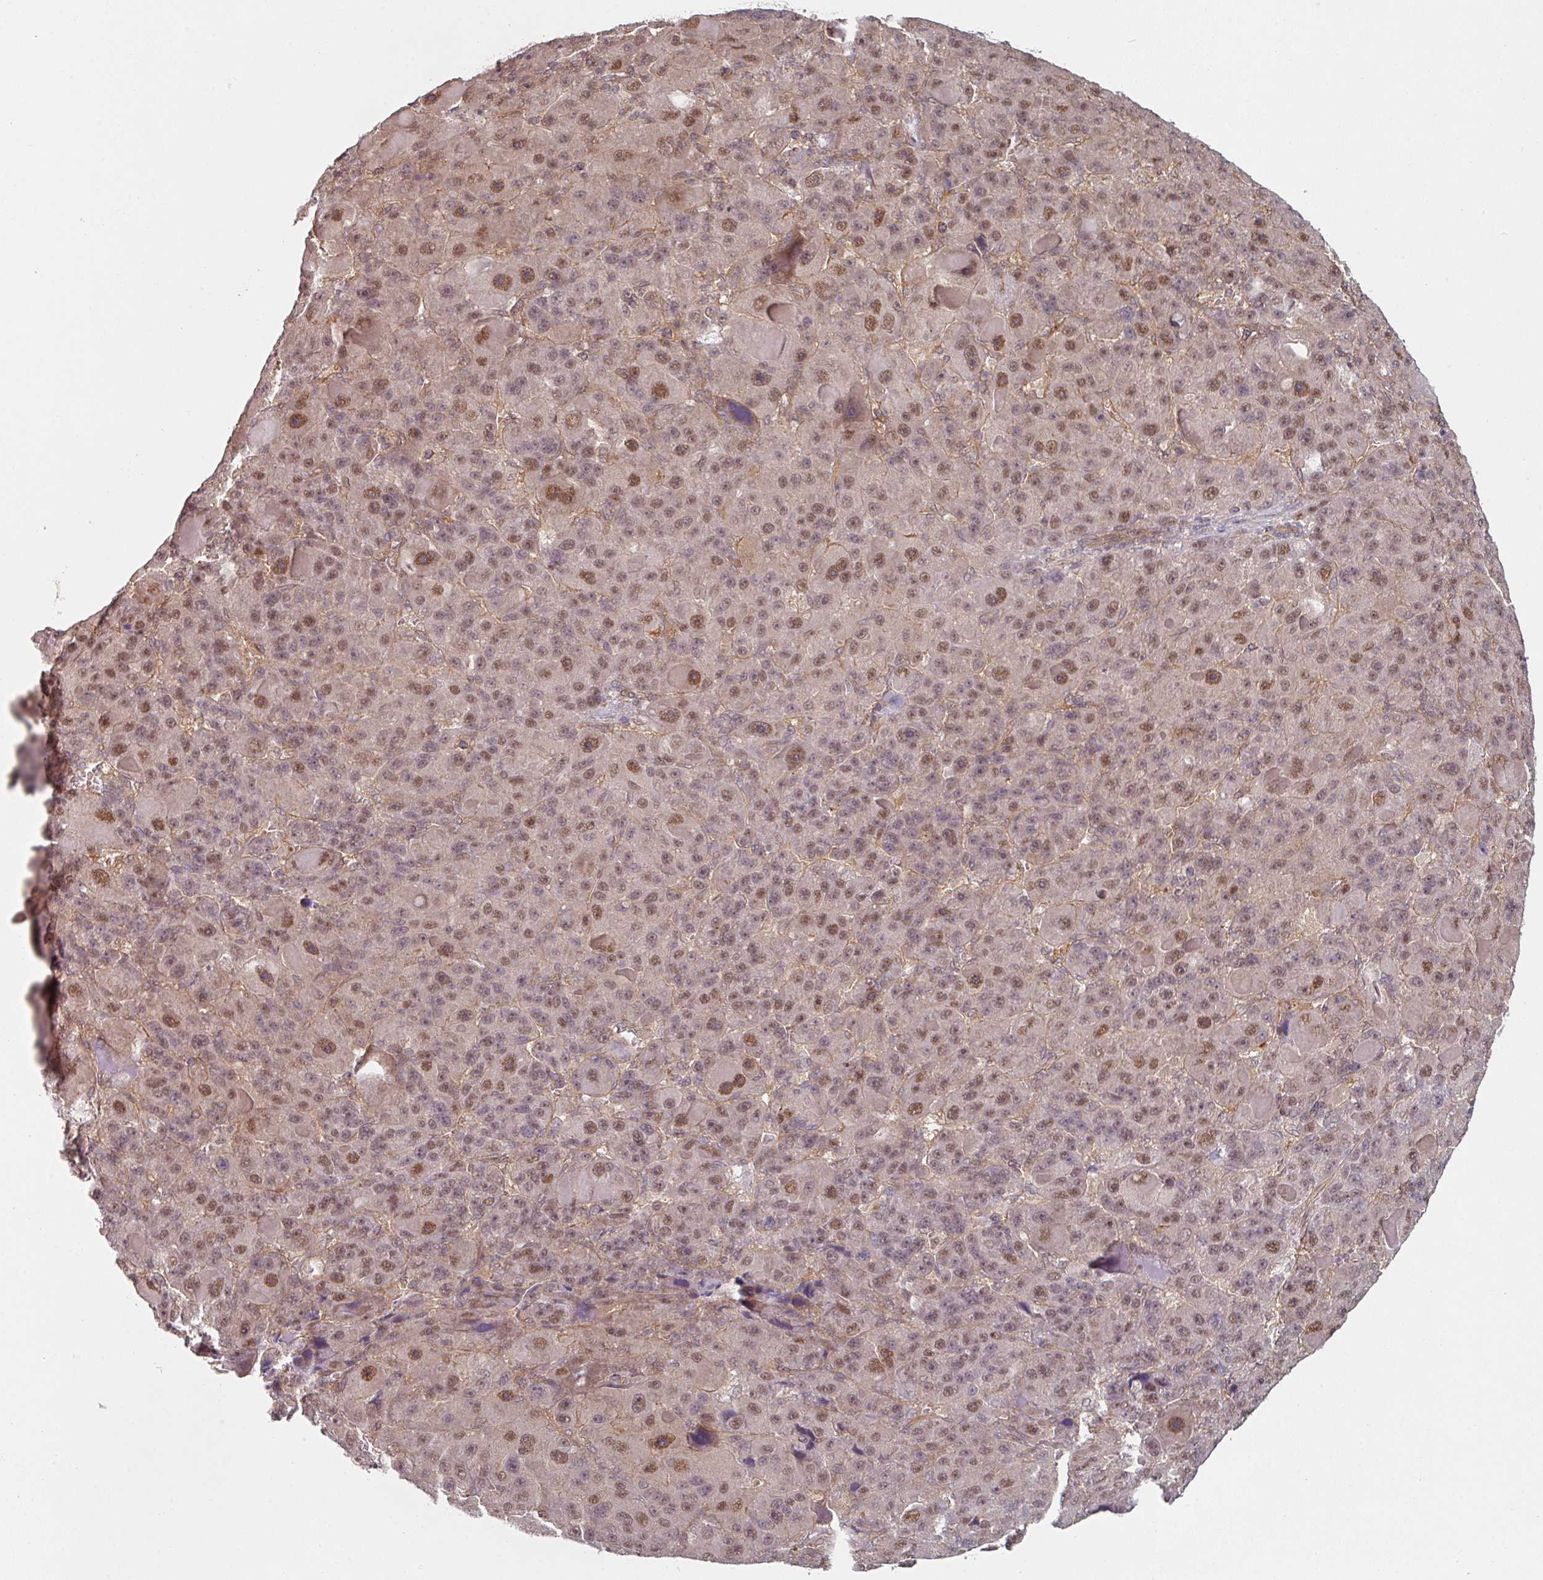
{"staining": {"intensity": "moderate", "quantity": ">75%", "location": "nuclear"}, "tissue": "liver cancer", "cell_type": "Tumor cells", "image_type": "cancer", "snomed": [{"axis": "morphology", "description": "Carcinoma, Hepatocellular, NOS"}, {"axis": "topography", "description": "Liver"}], "caption": "About >75% of tumor cells in hepatocellular carcinoma (liver) demonstrate moderate nuclear protein staining as visualized by brown immunohistochemical staining.", "gene": "PSME3IP1", "patient": {"sex": "male", "age": 76}}